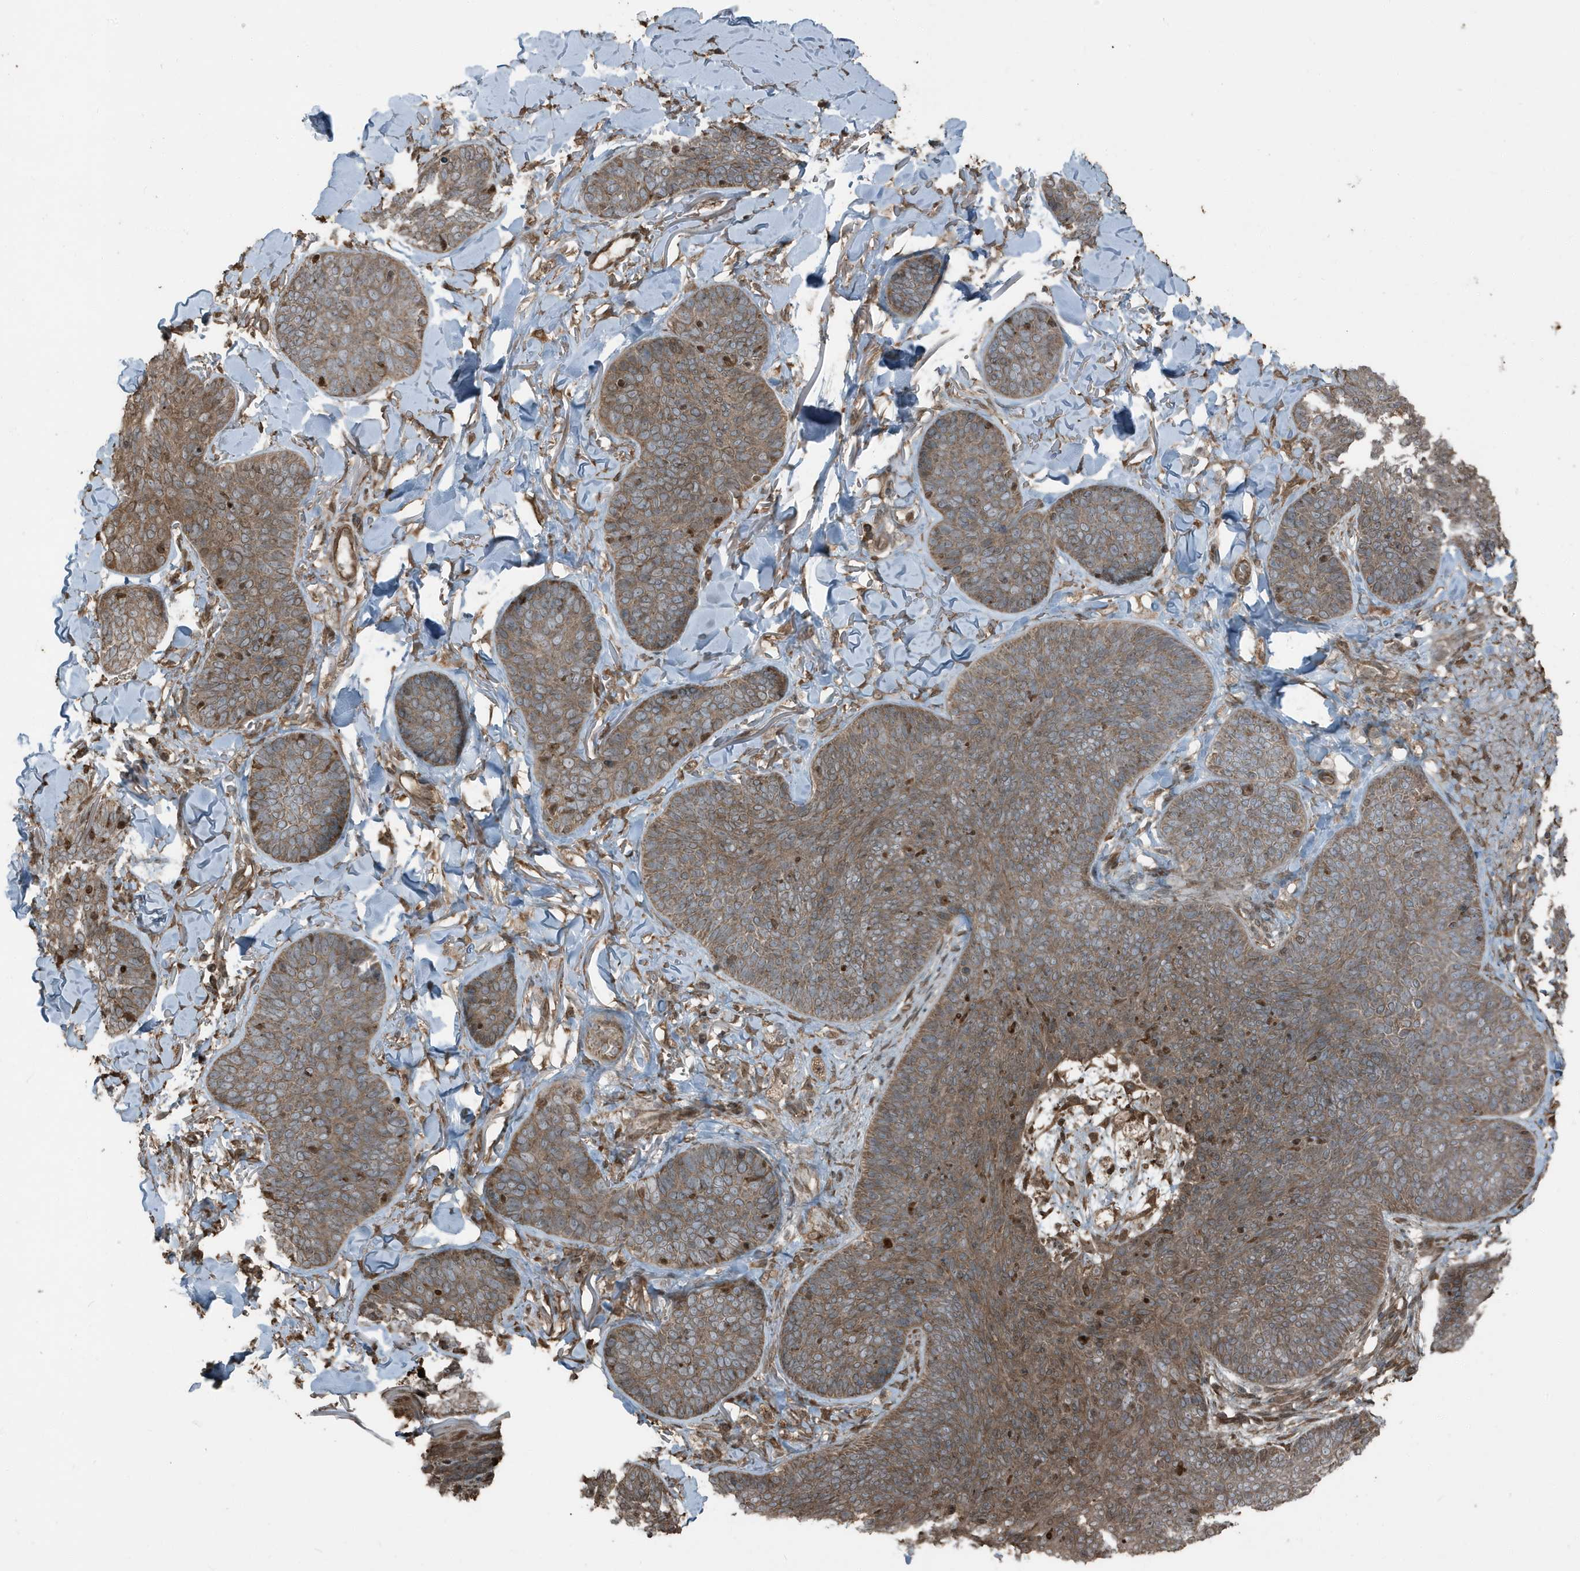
{"staining": {"intensity": "moderate", "quantity": ">75%", "location": "cytoplasmic/membranous"}, "tissue": "skin cancer", "cell_type": "Tumor cells", "image_type": "cancer", "snomed": [{"axis": "morphology", "description": "Basal cell carcinoma"}, {"axis": "topography", "description": "Skin"}], "caption": "About >75% of tumor cells in skin cancer demonstrate moderate cytoplasmic/membranous protein staining as visualized by brown immunohistochemical staining.", "gene": "AZI2", "patient": {"sex": "male", "age": 85}}